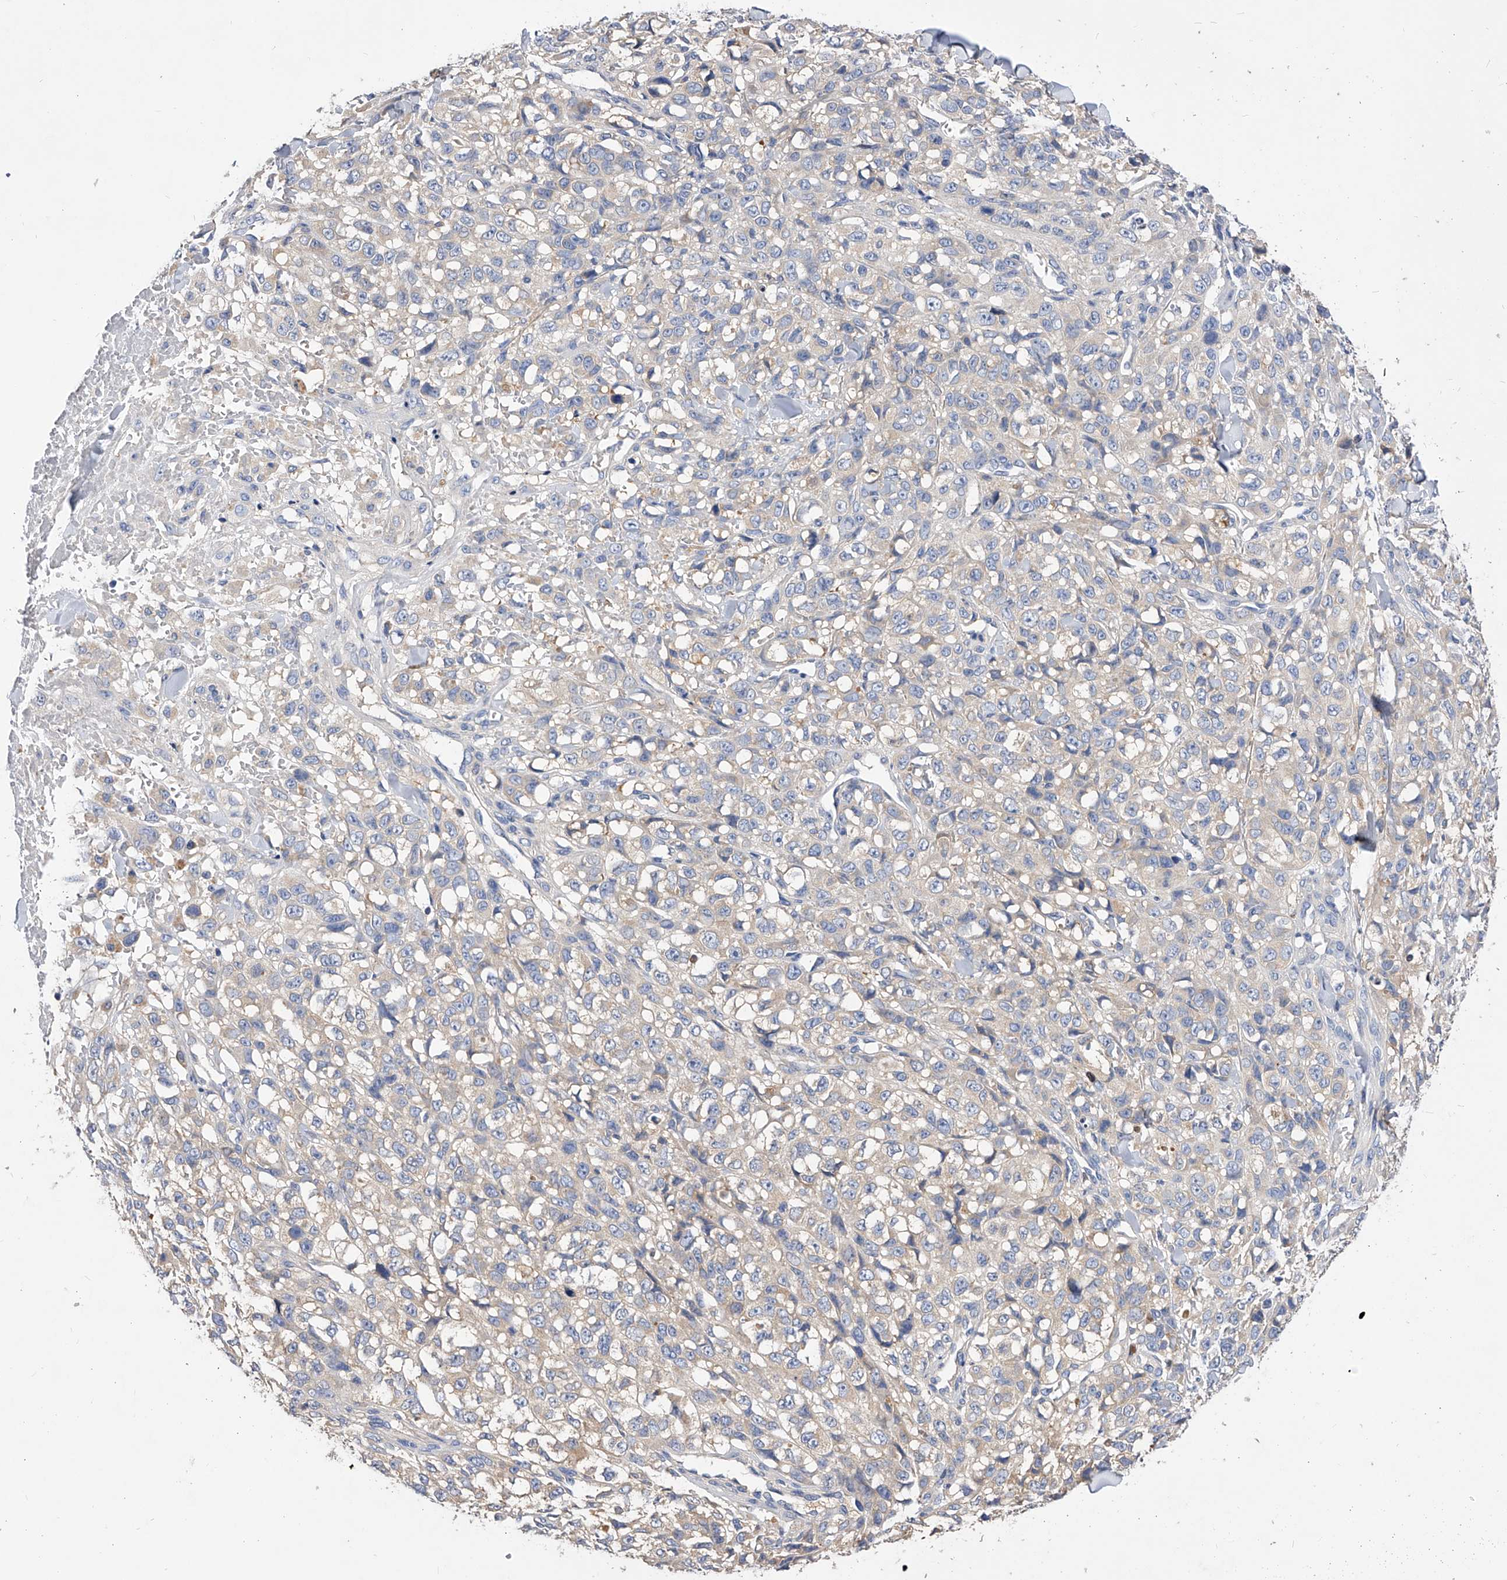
{"staining": {"intensity": "negative", "quantity": "none", "location": "none"}, "tissue": "melanoma", "cell_type": "Tumor cells", "image_type": "cancer", "snomed": [{"axis": "morphology", "description": "Malignant melanoma, Metastatic site"}, {"axis": "topography", "description": "Skin"}], "caption": "Histopathology image shows no significant protein expression in tumor cells of malignant melanoma (metastatic site).", "gene": "APEH", "patient": {"sex": "female", "age": 72}}